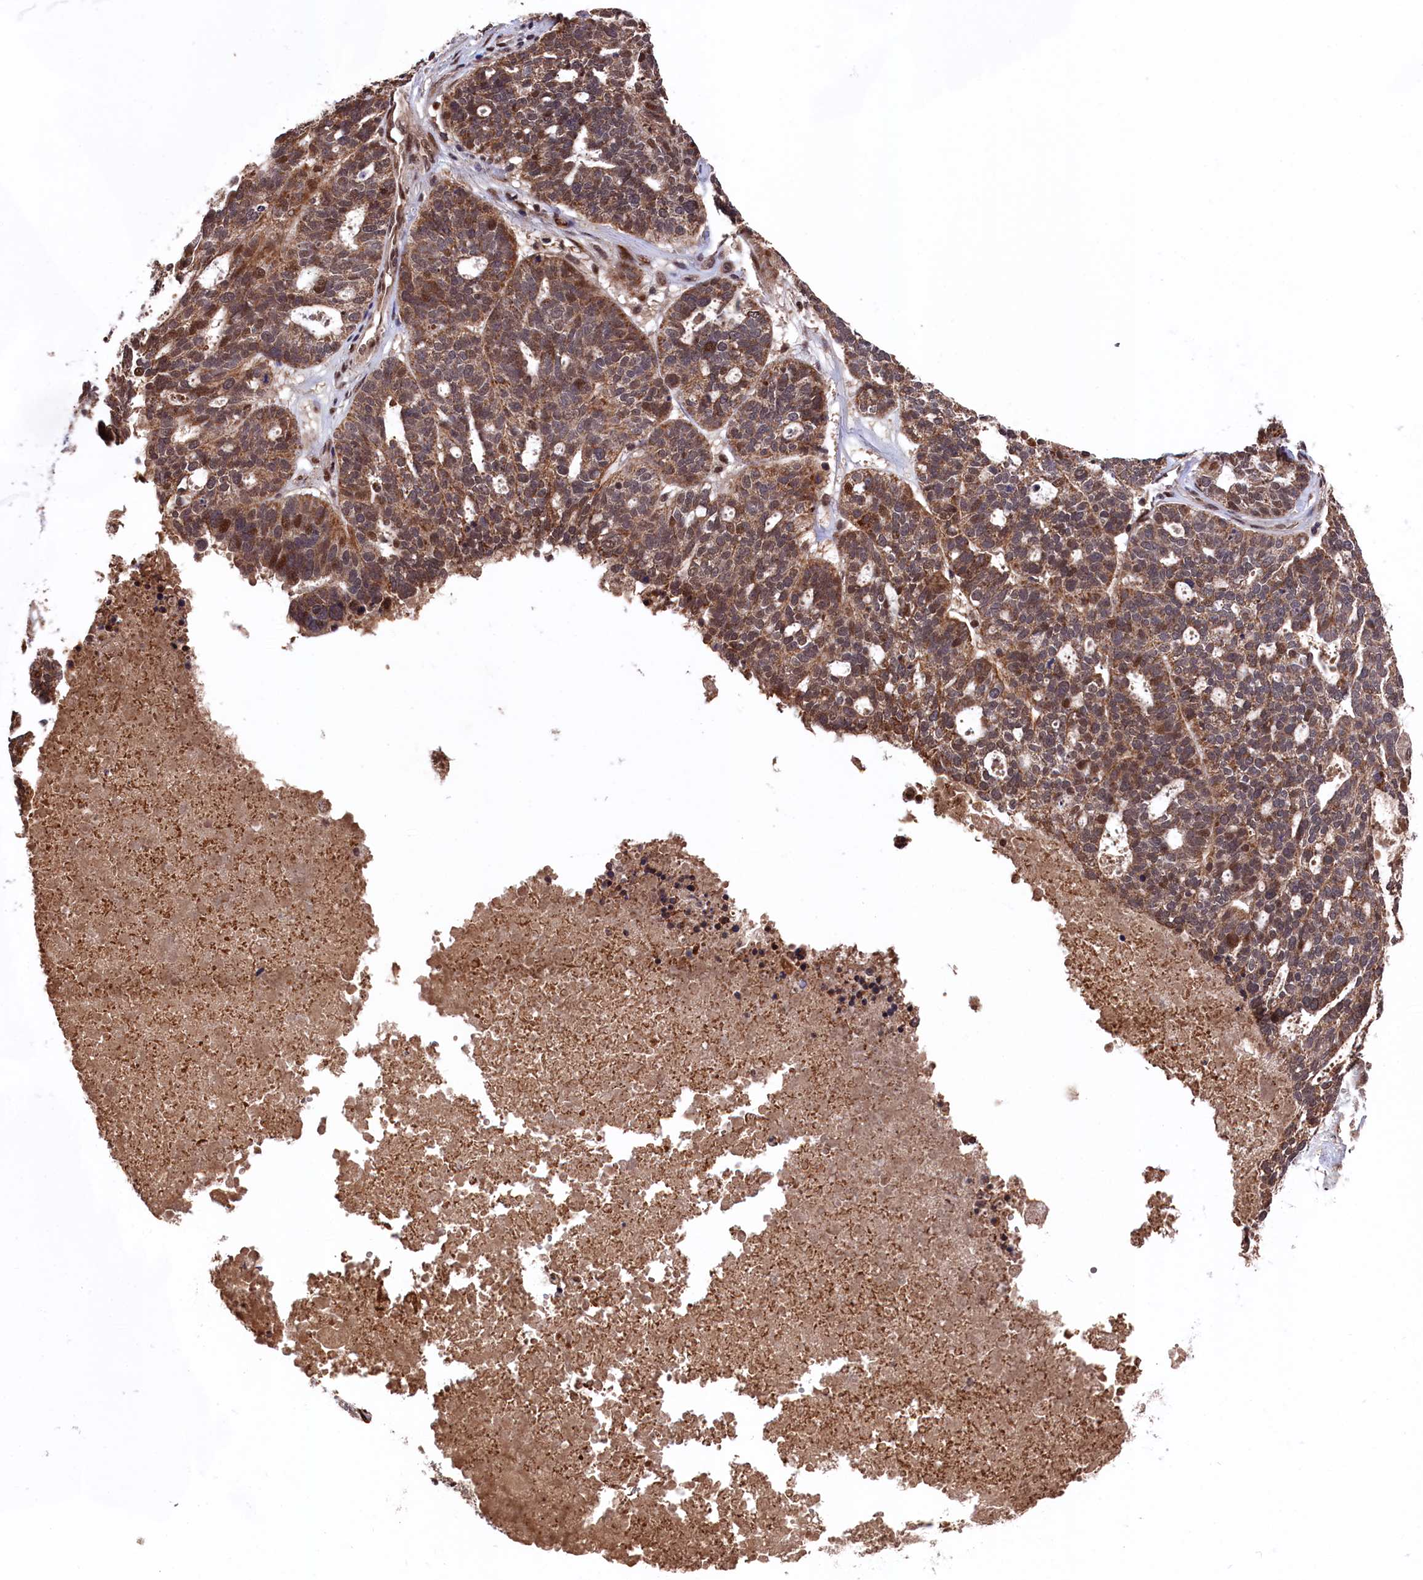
{"staining": {"intensity": "moderate", "quantity": ">75%", "location": "cytoplasmic/membranous,nuclear"}, "tissue": "ovarian cancer", "cell_type": "Tumor cells", "image_type": "cancer", "snomed": [{"axis": "morphology", "description": "Cystadenocarcinoma, serous, NOS"}, {"axis": "topography", "description": "Ovary"}], "caption": "Moderate cytoplasmic/membranous and nuclear expression for a protein is seen in approximately >75% of tumor cells of ovarian serous cystadenocarcinoma using immunohistochemistry (IHC).", "gene": "CLPX", "patient": {"sex": "female", "age": 59}}